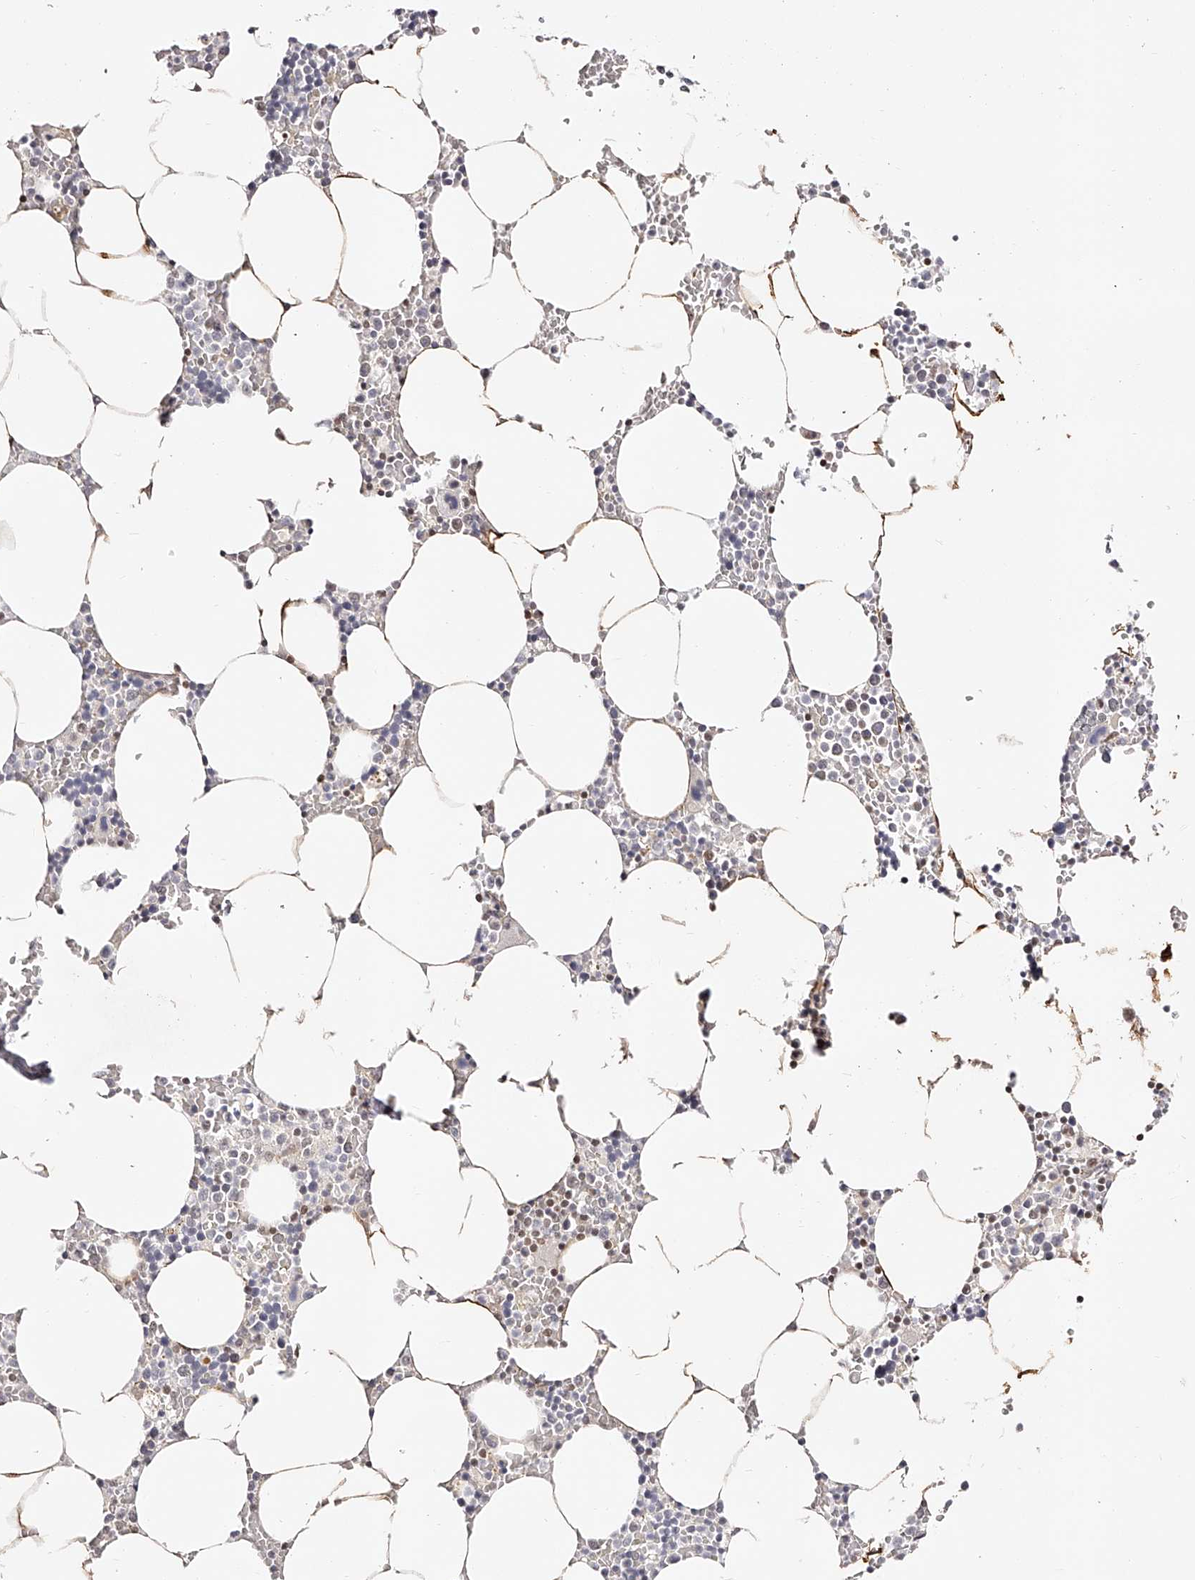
{"staining": {"intensity": "moderate", "quantity": "<25%", "location": "nuclear"}, "tissue": "bone marrow", "cell_type": "Hematopoietic cells", "image_type": "normal", "snomed": [{"axis": "morphology", "description": "Normal tissue, NOS"}, {"axis": "topography", "description": "Bone marrow"}], "caption": "Immunohistochemical staining of unremarkable bone marrow exhibits <25% levels of moderate nuclear protein positivity in about <25% of hematopoietic cells. The protein of interest is stained brown, and the nuclei are stained in blue (DAB (3,3'-diaminobenzidine) IHC with brightfield microscopy, high magnification).", "gene": "USF3", "patient": {"sex": "male", "age": 70}}